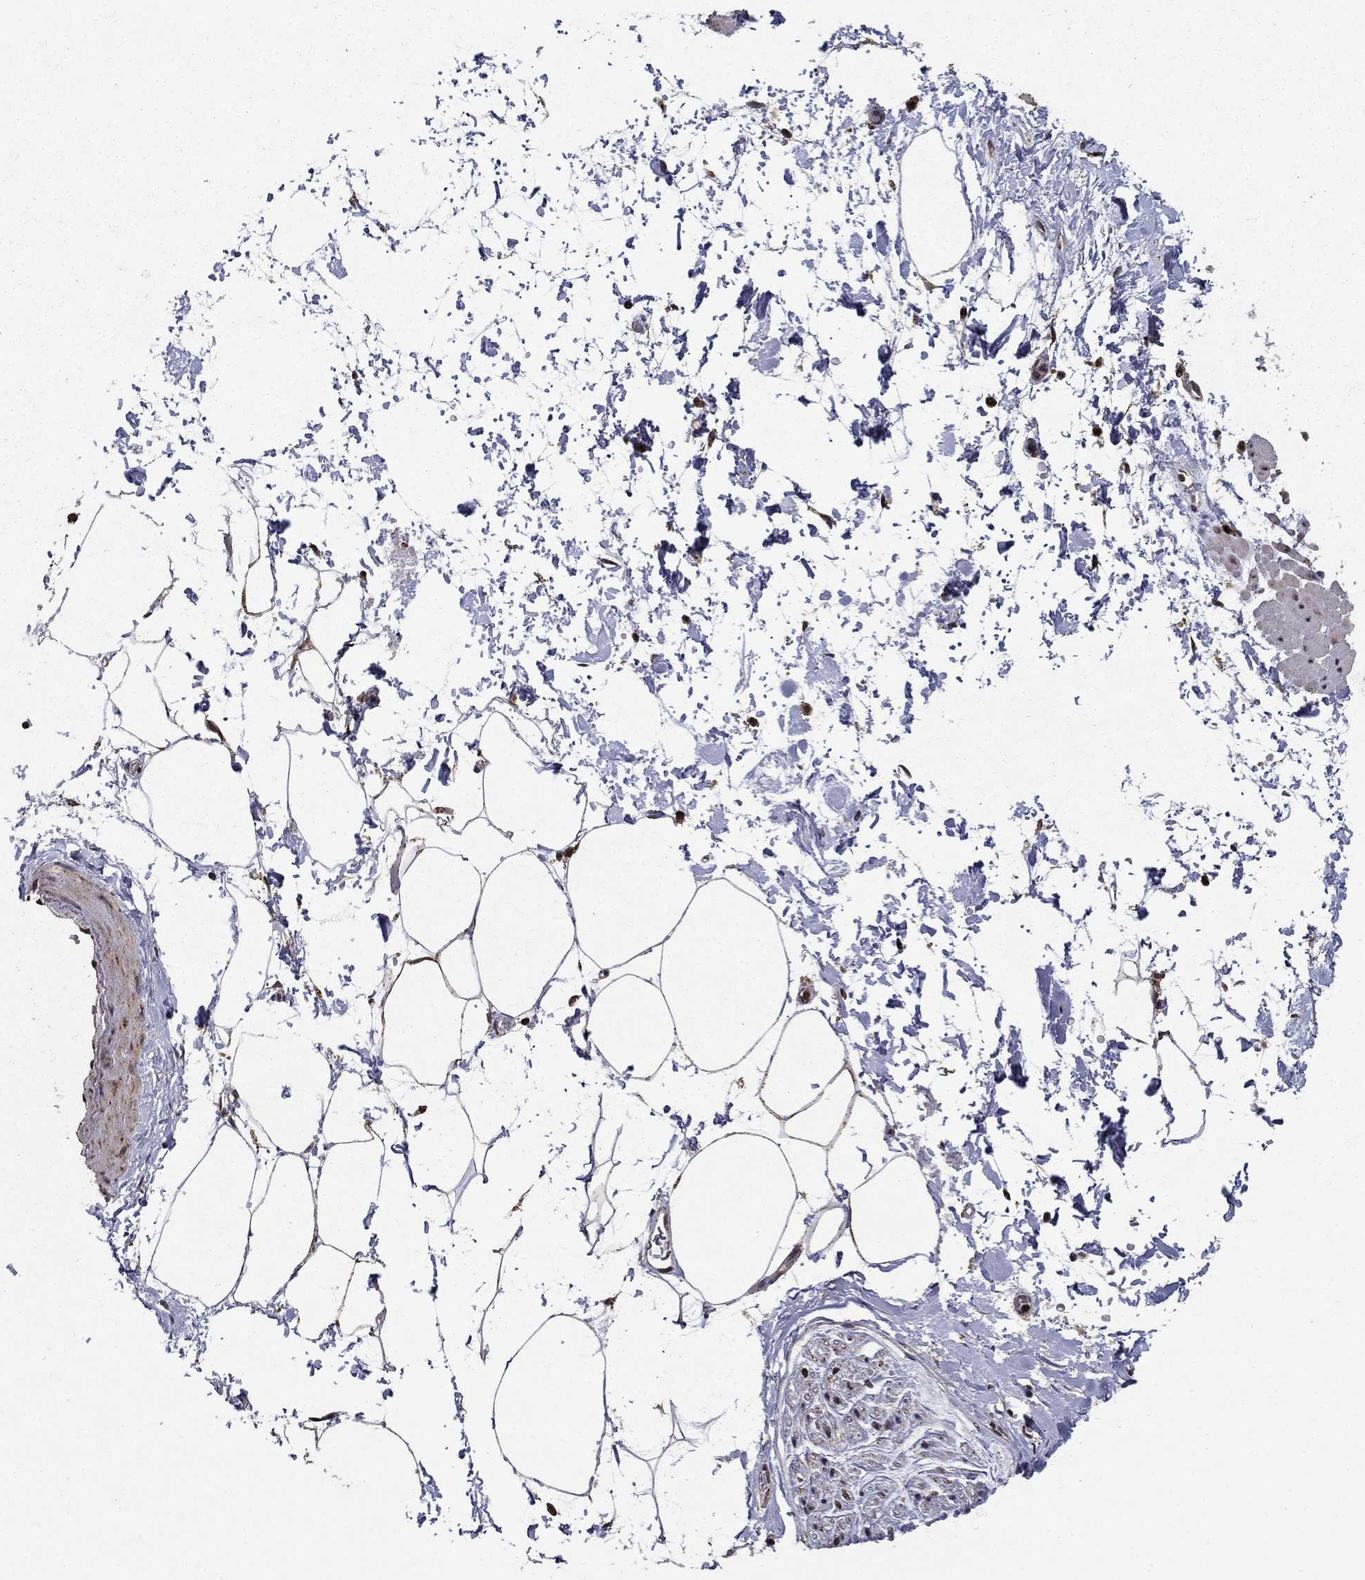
{"staining": {"intensity": "negative", "quantity": "none", "location": "none"}, "tissue": "adipose tissue", "cell_type": "Adipocytes", "image_type": "normal", "snomed": [{"axis": "morphology", "description": "Normal tissue, NOS"}, {"axis": "topography", "description": "Soft tissue"}, {"axis": "topography", "description": "Adipose tissue"}, {"axis": "topography", "description": "Vascular tissue"}, {"axis": "topography", "description": "Peripheral nerve tissue"}], "caption": "A photomicrograph of adipose tissue stained for a protein shows no brown staining in adipocytes.", "gene": "ACOT13", "patient": {"sex": "male", "age": 68}}